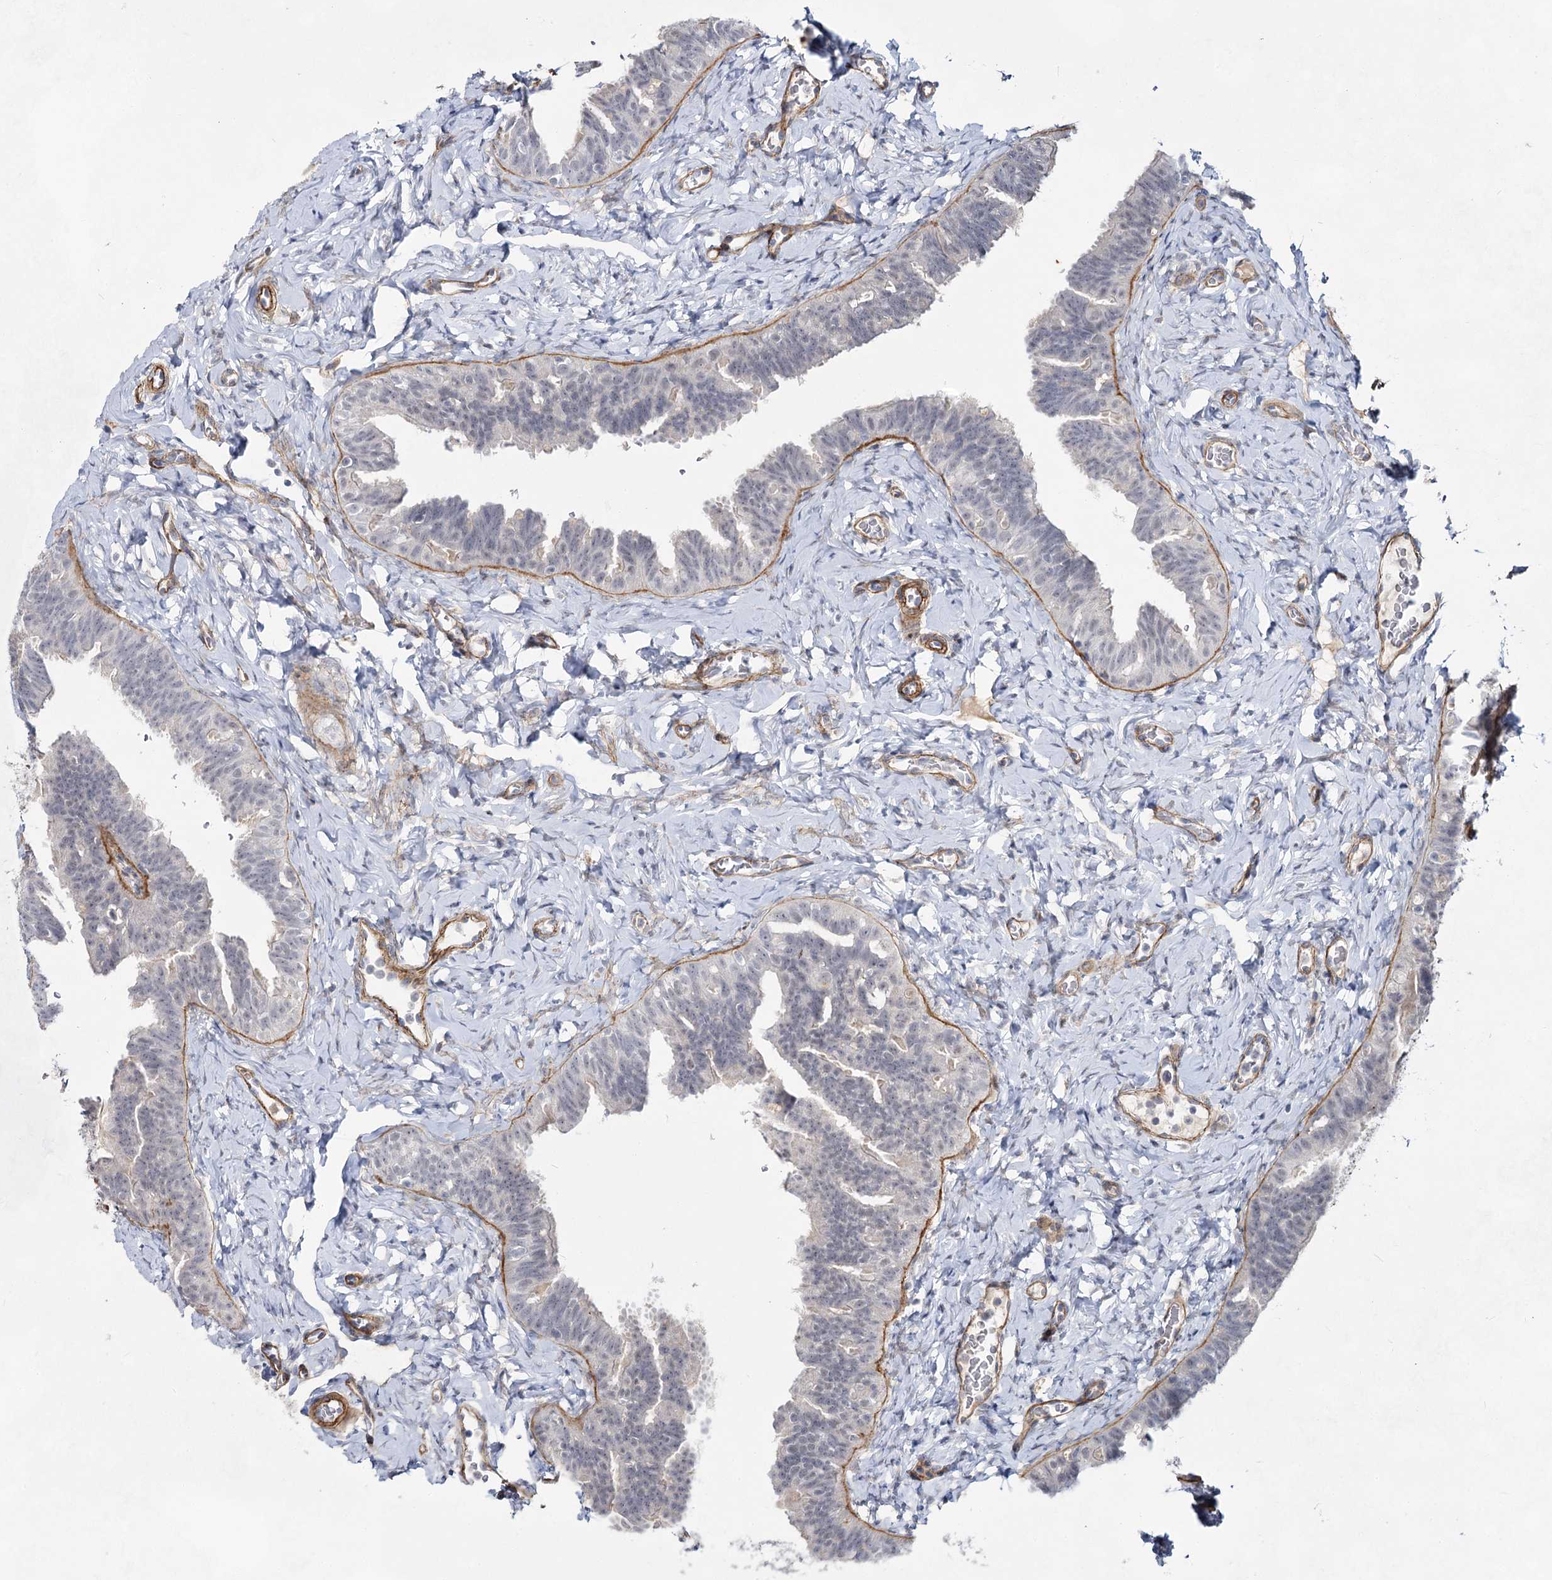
{"staining": {"intensity": "negative", "quantity": "none", "location": "none"}, "tissue": "fallopian tube", "cell_type": "Glandular cells", "image_type": "normal", "snomed": [{"axis": "morphology", "description": "Normal tissue, NOS"}, {"axis": "topography", "description": "Fallopian tube"}], "caption": "An image of fallopian tube stained for a protein displays no brown staining in glandular cells. (DAB IHC with hematoxylin counter stain).", "gene": "ATL2", "patient": {"sex": "female", "age": 65}}